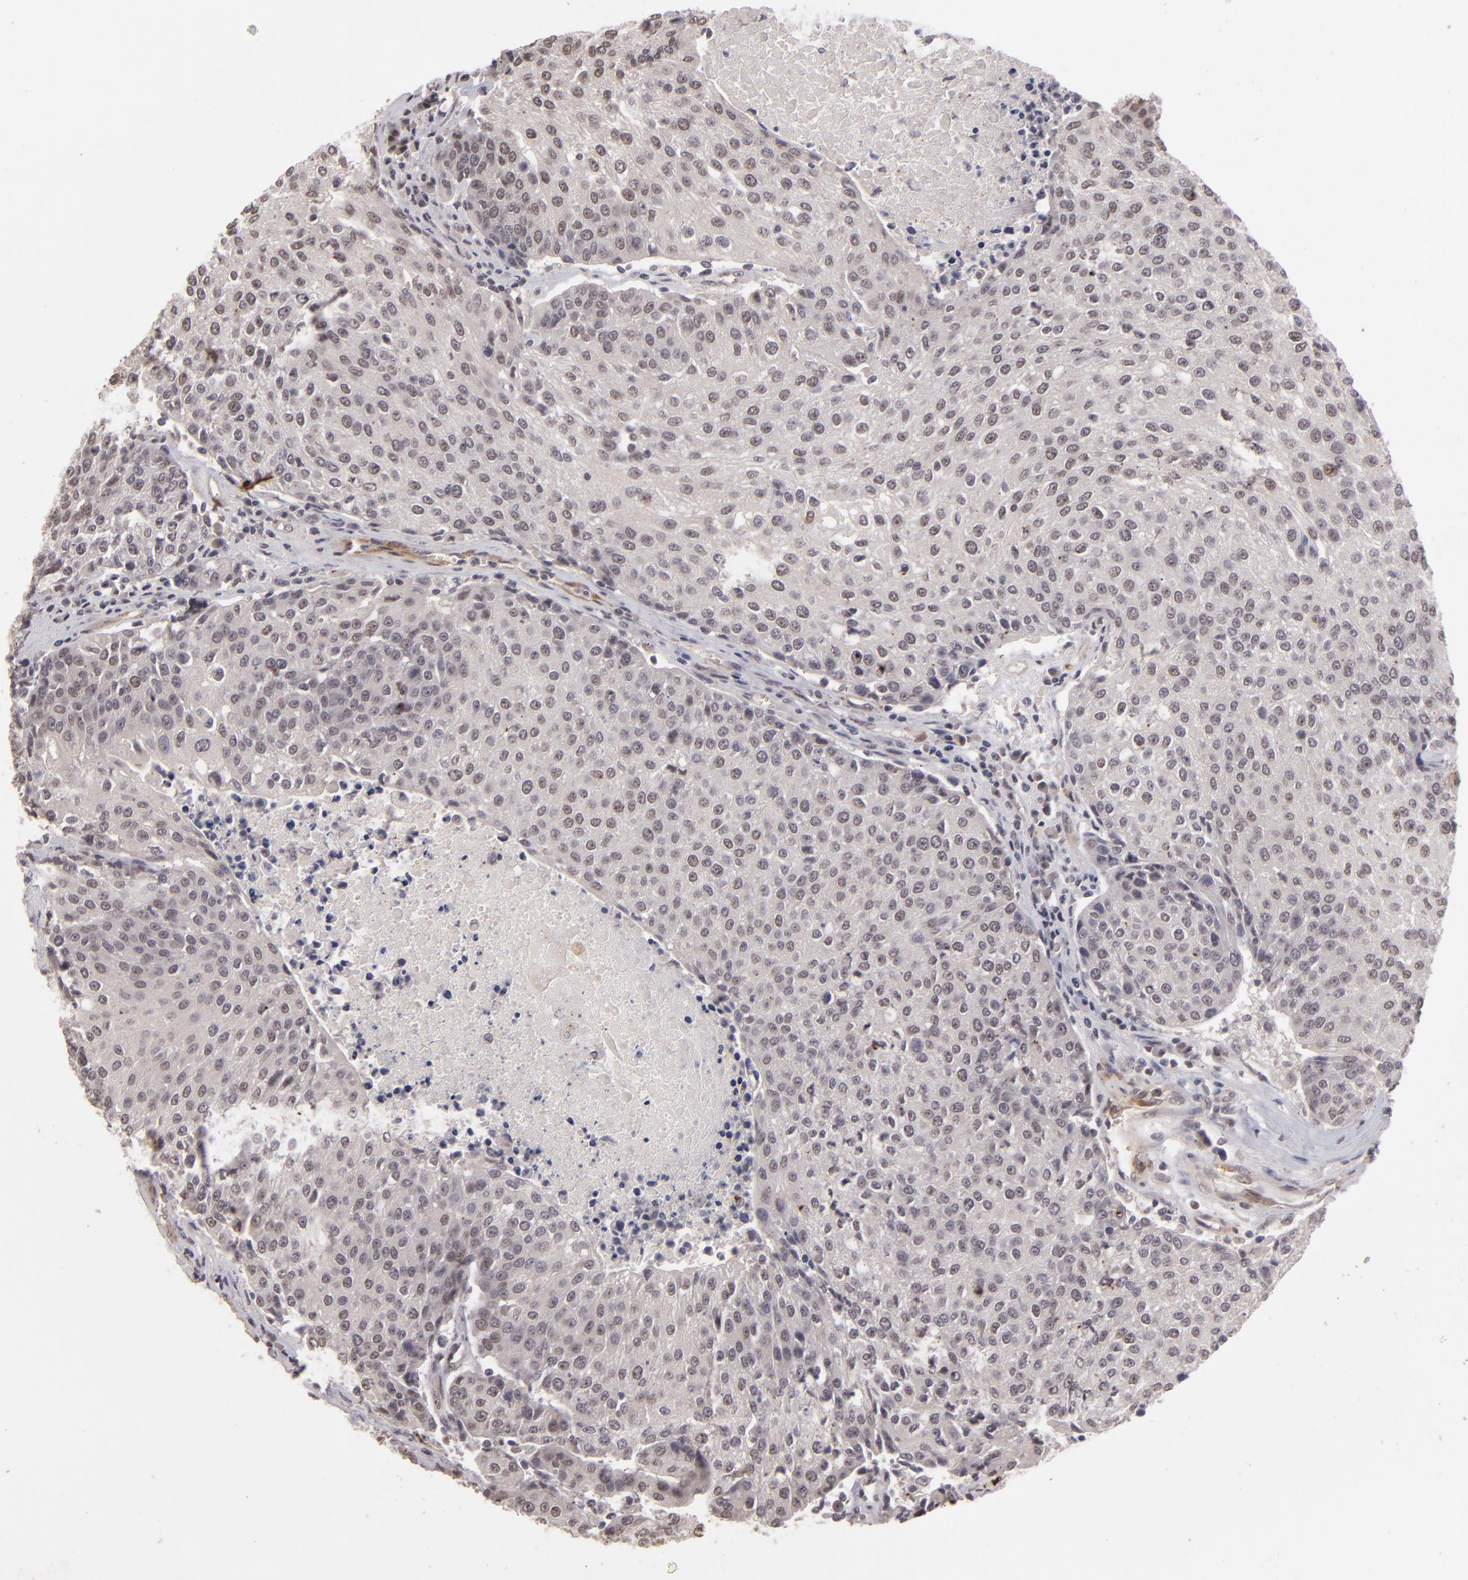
{"staining": {"intensity": "negative", "quantity": "none", "location": "none"}, "tissue": "urothelial cancer", "cell_type": "Tumor cells", "image_type": "cancer", "snomed": [{"axis": "morphology", "description": "Urothelial carcinoma, High grade"}, {"axis": "topography", "description": "Urinary bladder"}], "caption": "Human urothelial carcinoma (high-grade) stained for a protein using immunohistochemistry (IHC) reveals no positivity in tumor cells.", "gene": "DFFA", "patient": {"sex": "female", "age": 85}}